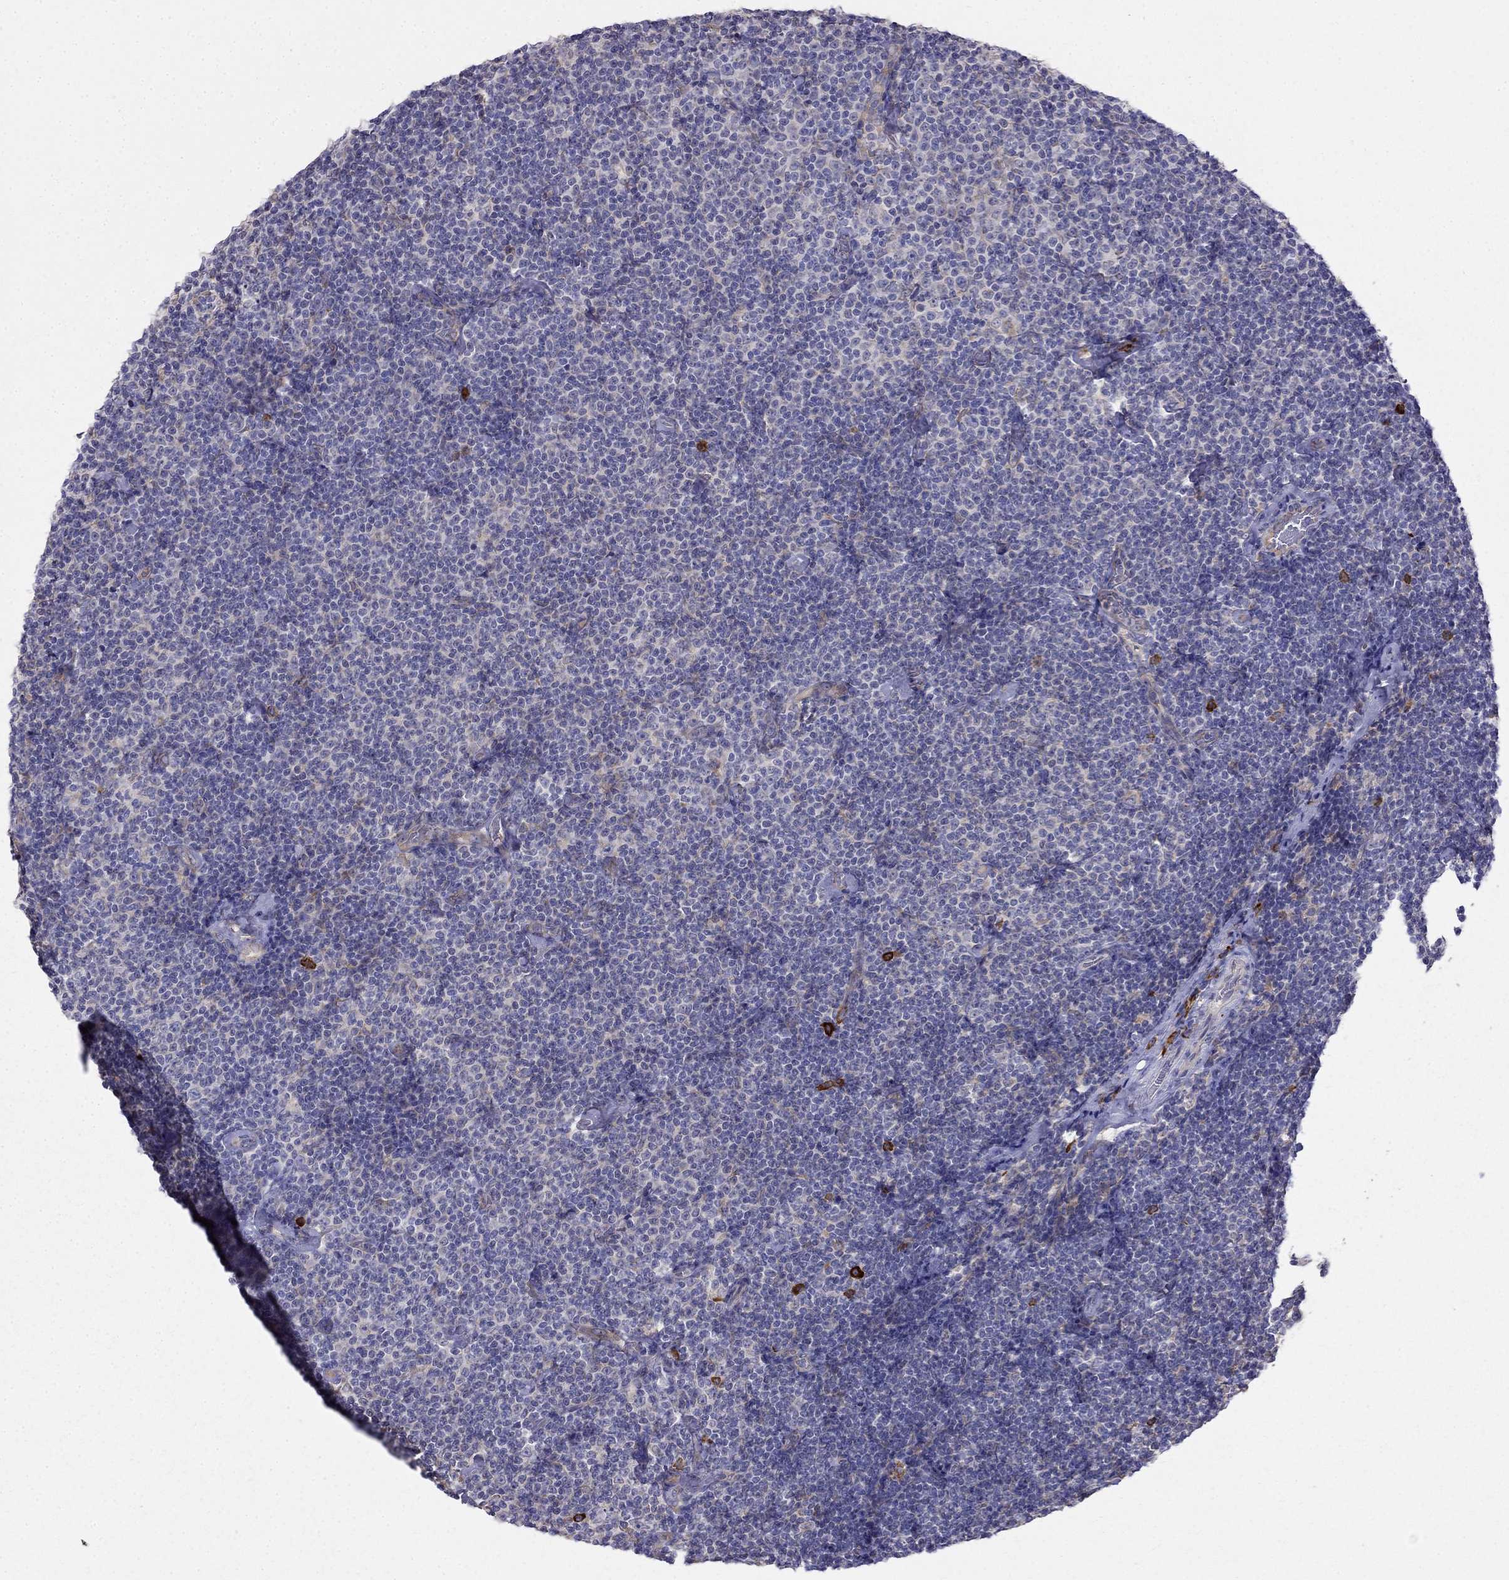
{"staining": {"intensity": "negative", "quantity": "none", "location": "none"}, "tissue": "lymphoma", "cell_type": "Tumor cells", "image_type": "cancer", "snomed": [{"axis": "morphology", "description": "Malignant lymphoma, non-Hodgkin's type, Low grade"}, {"axis": "topography", "description": "Lymph node"}], "caption": "Tumor cells show no significant protein positivity in low-grade malignant lymphoma, non-Hodgkin's type. The staining is performed using DAB brown chromogen with nuclei counter-stained in using hematoxylin.", "gene": "LONRF2", "patient": {"sex": "male", "age": 81}}